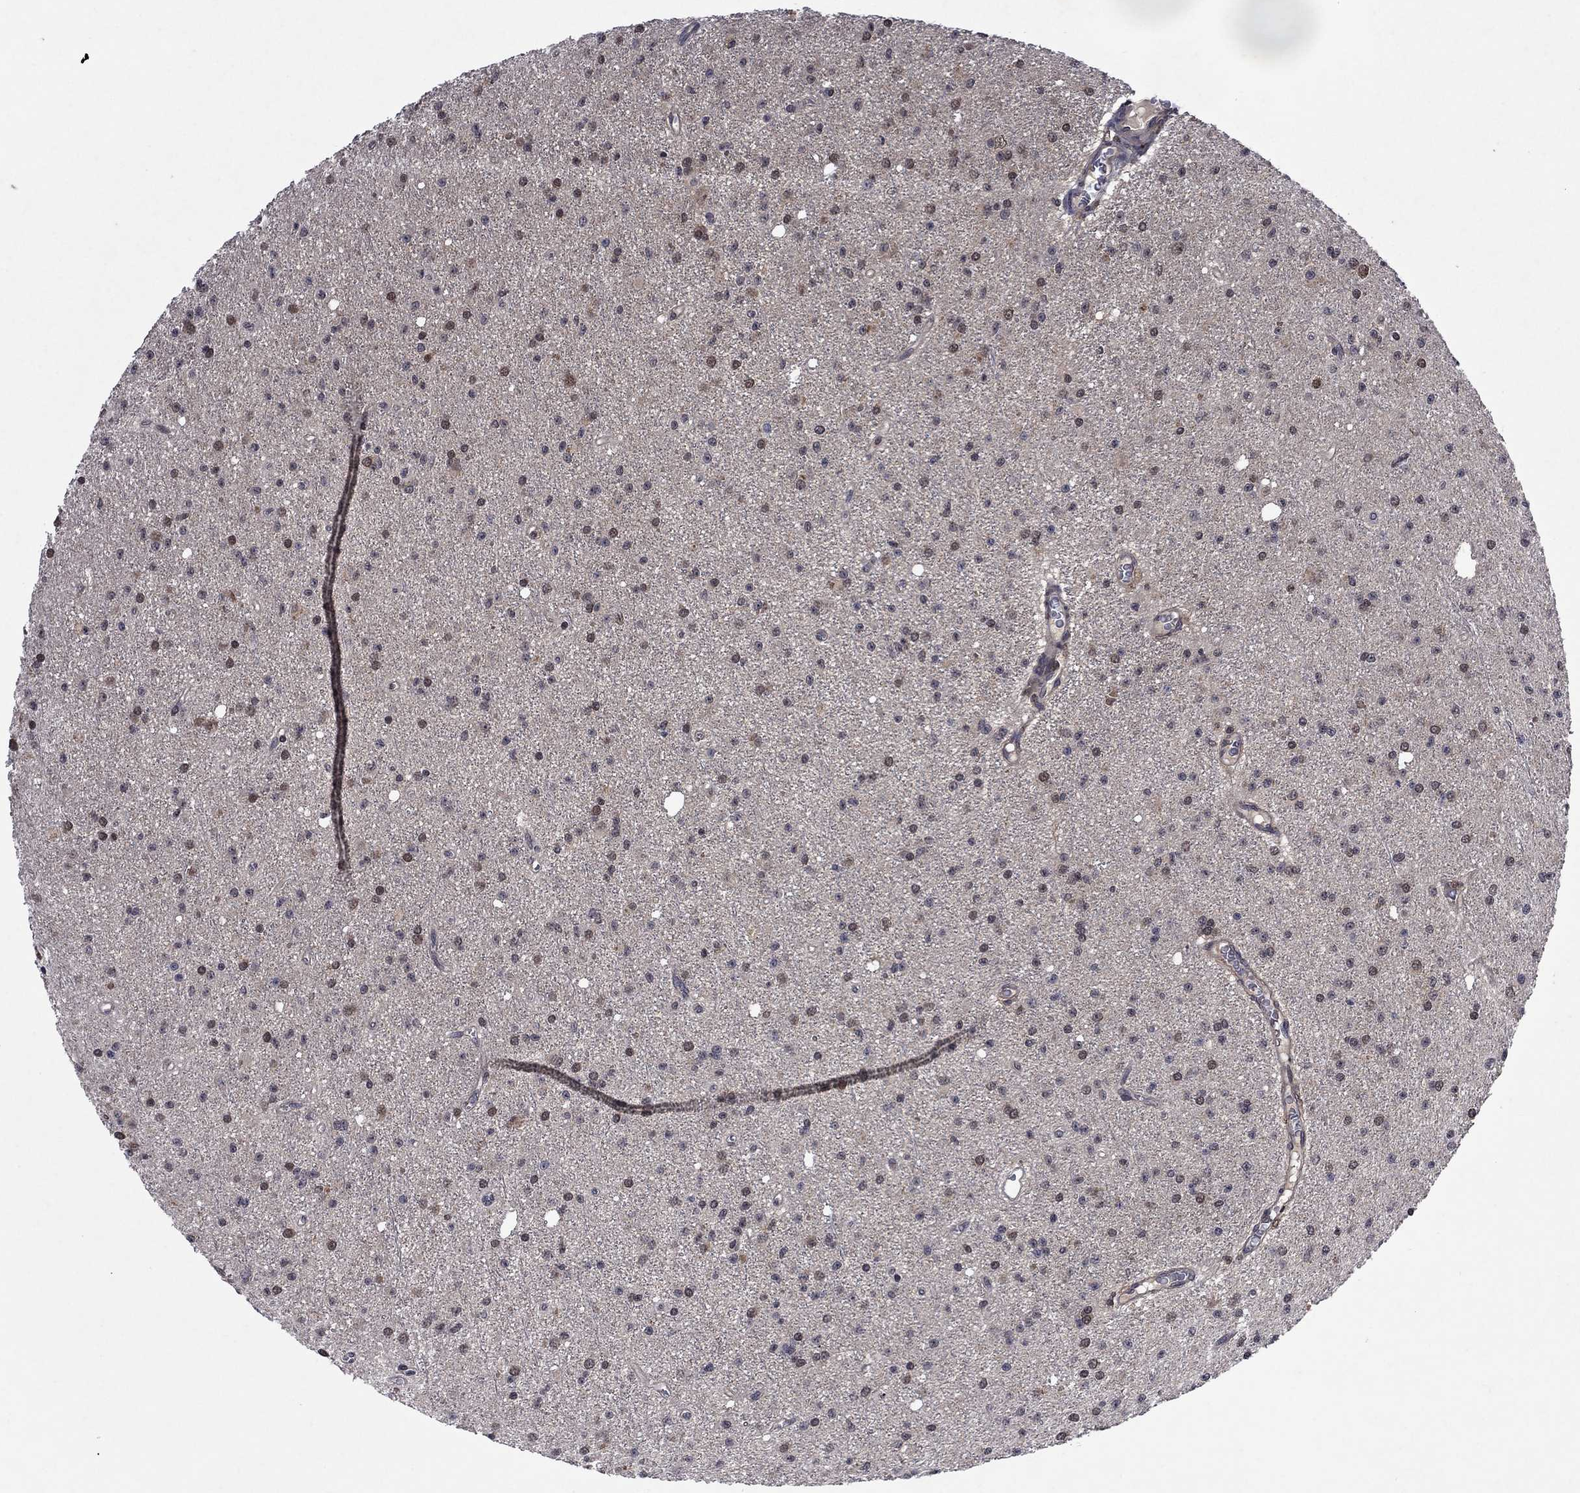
{"staining": {"intensity": "weak", "quantity": "<25%", "location": "nuclear"}, "tissue": "glioma", "cell_type": "Tumor cells", "image_type": "cancer", "snomed": [{"axis": "morphology", "description": "Glioma, malignant, Low grade"}, {"axis": "topography", "description": "Brain"}], "caption": "Tumor cells show no significant expression in malignant glioma (low-grade).", "gene": "IAH1", "patient": {"sex": "male", "age": 27}}